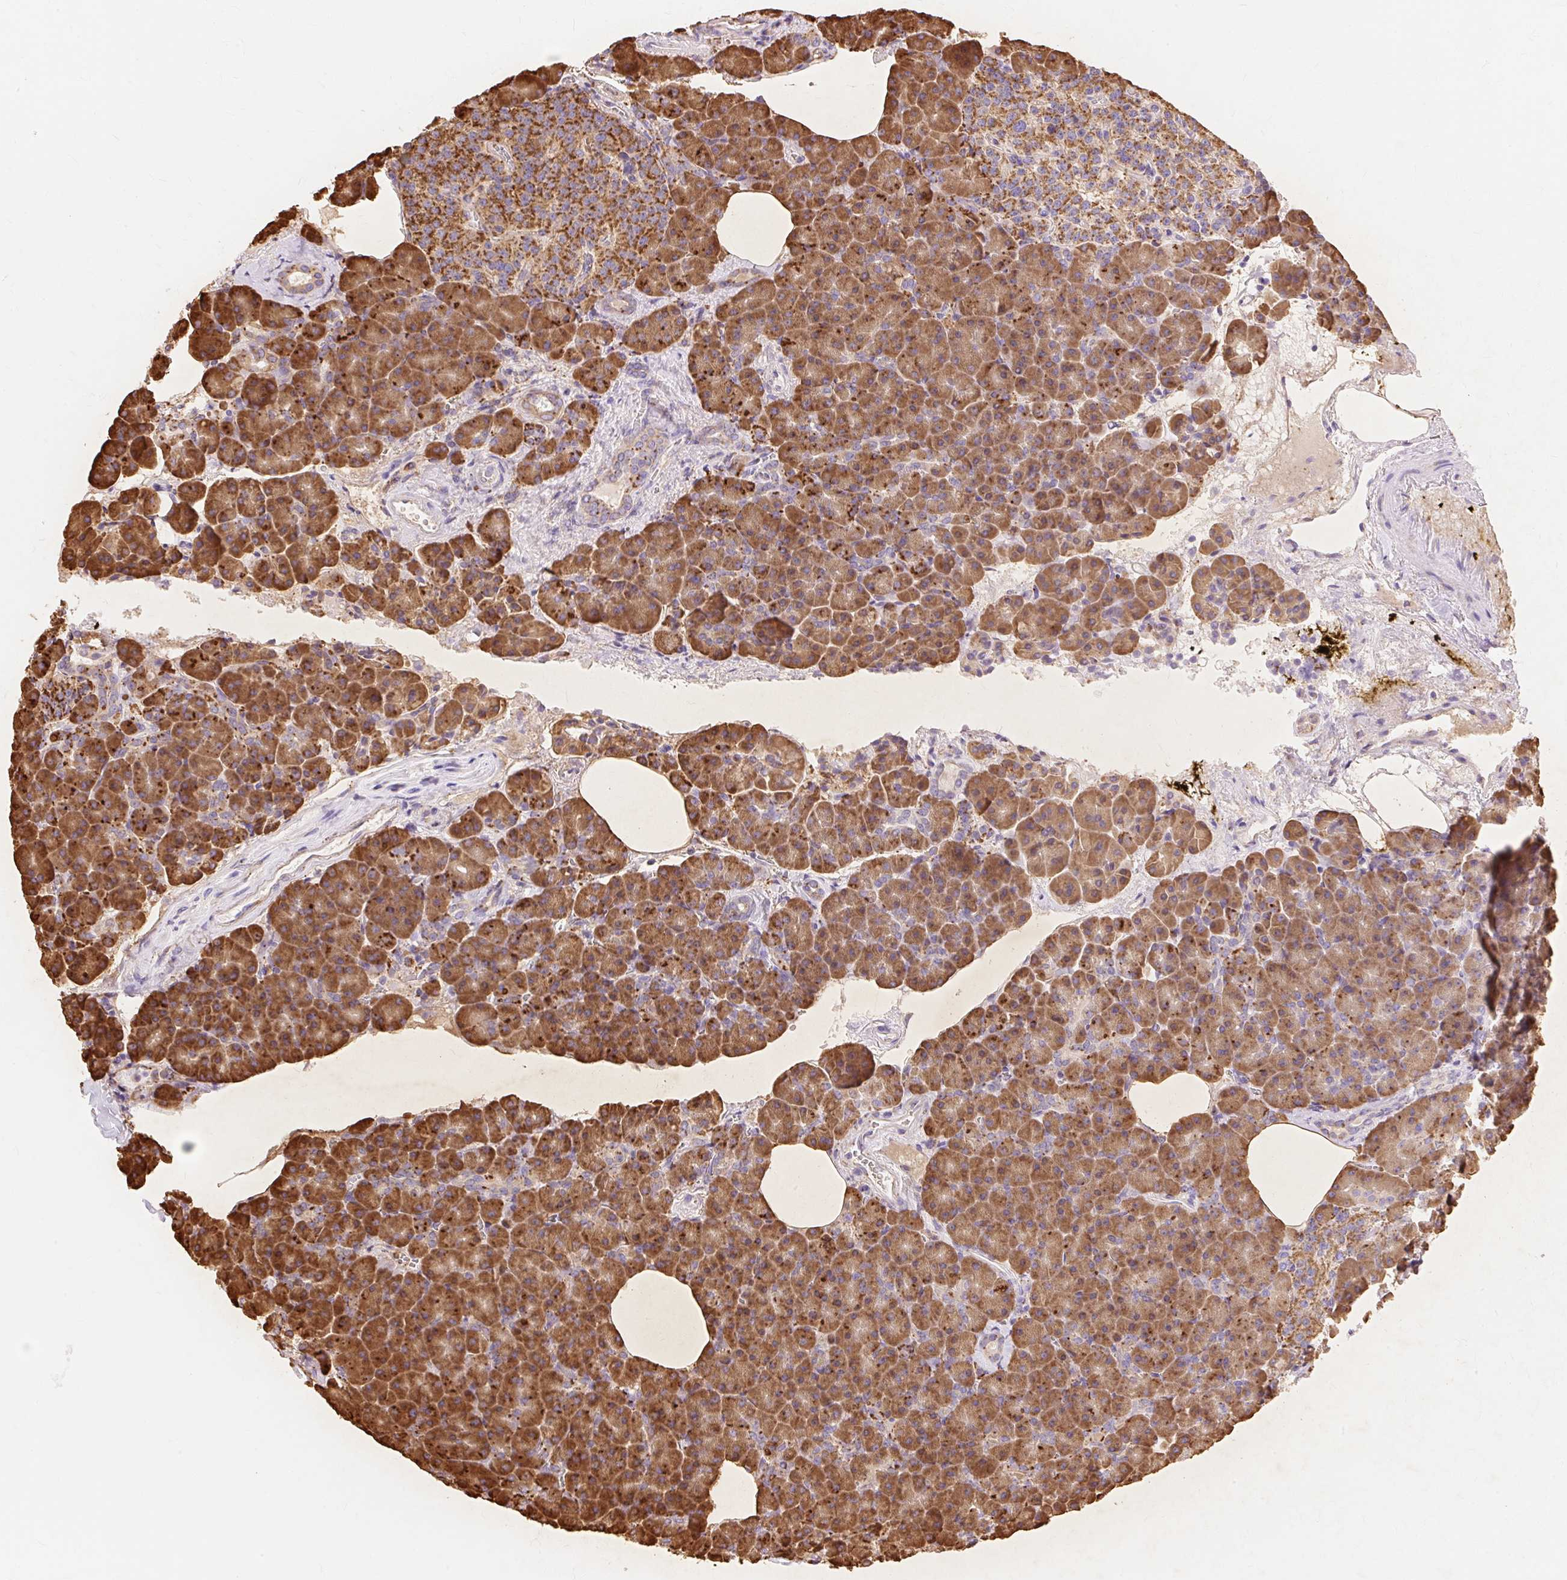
{"staining": {"intensity": "strong", "quantity": ">75%", "location": "cytoplasmic/membranous"}, "tissue": "pancreas", "cell_type": "Exocrine glandular cells", "image_type": "normal", "snomed": [{"axis": "morphology", "description": "Normal tissue, NOS"}, {"axis": "topography", "description": "Pancreas"}], "caption": "Unremarkable pancreas reveals strong cytoplasmic/membranous positivity in about >75% of exocrine glandular cells.", "gene": "ENSG00000260836", "patient": {"sex": "female", "age": 74}}